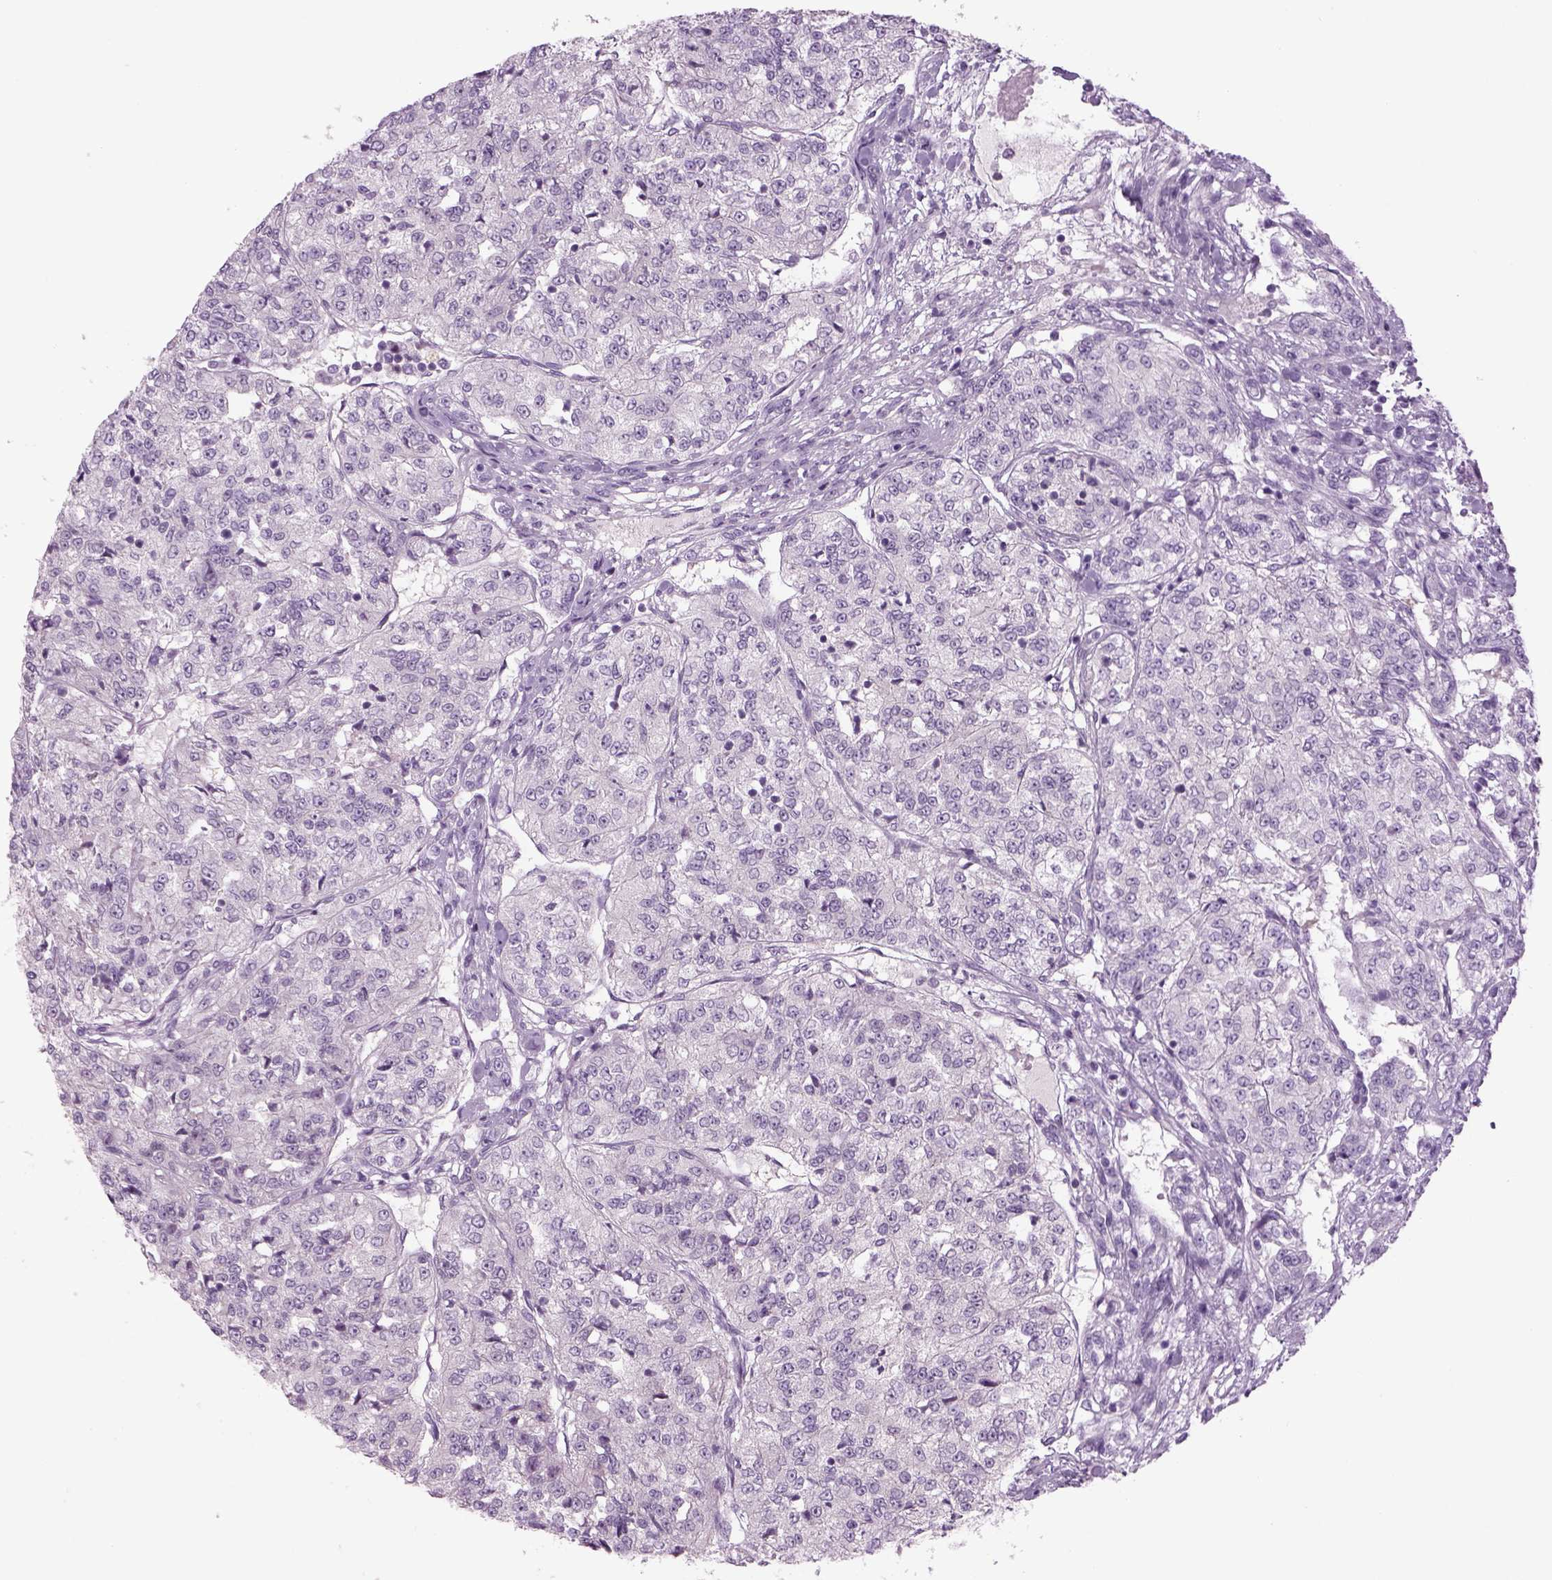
{"staining": {"intensity": "negative", "quantity": "none", "location": "none"}, "tissue": "renal cancer", "cell_type": "Tumor cells", "image_type": "cancer", "snomed": [{"axis": "morphology", "description": "Adenocarcinoma, NOS"}, {"axis": "topography", "description": "Kidney"}], "caption": "IHC histopathology image of adenocarcinoma (renal) stained for a protein (brown), which shows no expression in tumor cells.", "gene": "MDH1B", "patient": {"sex": "female", "age": 63}}